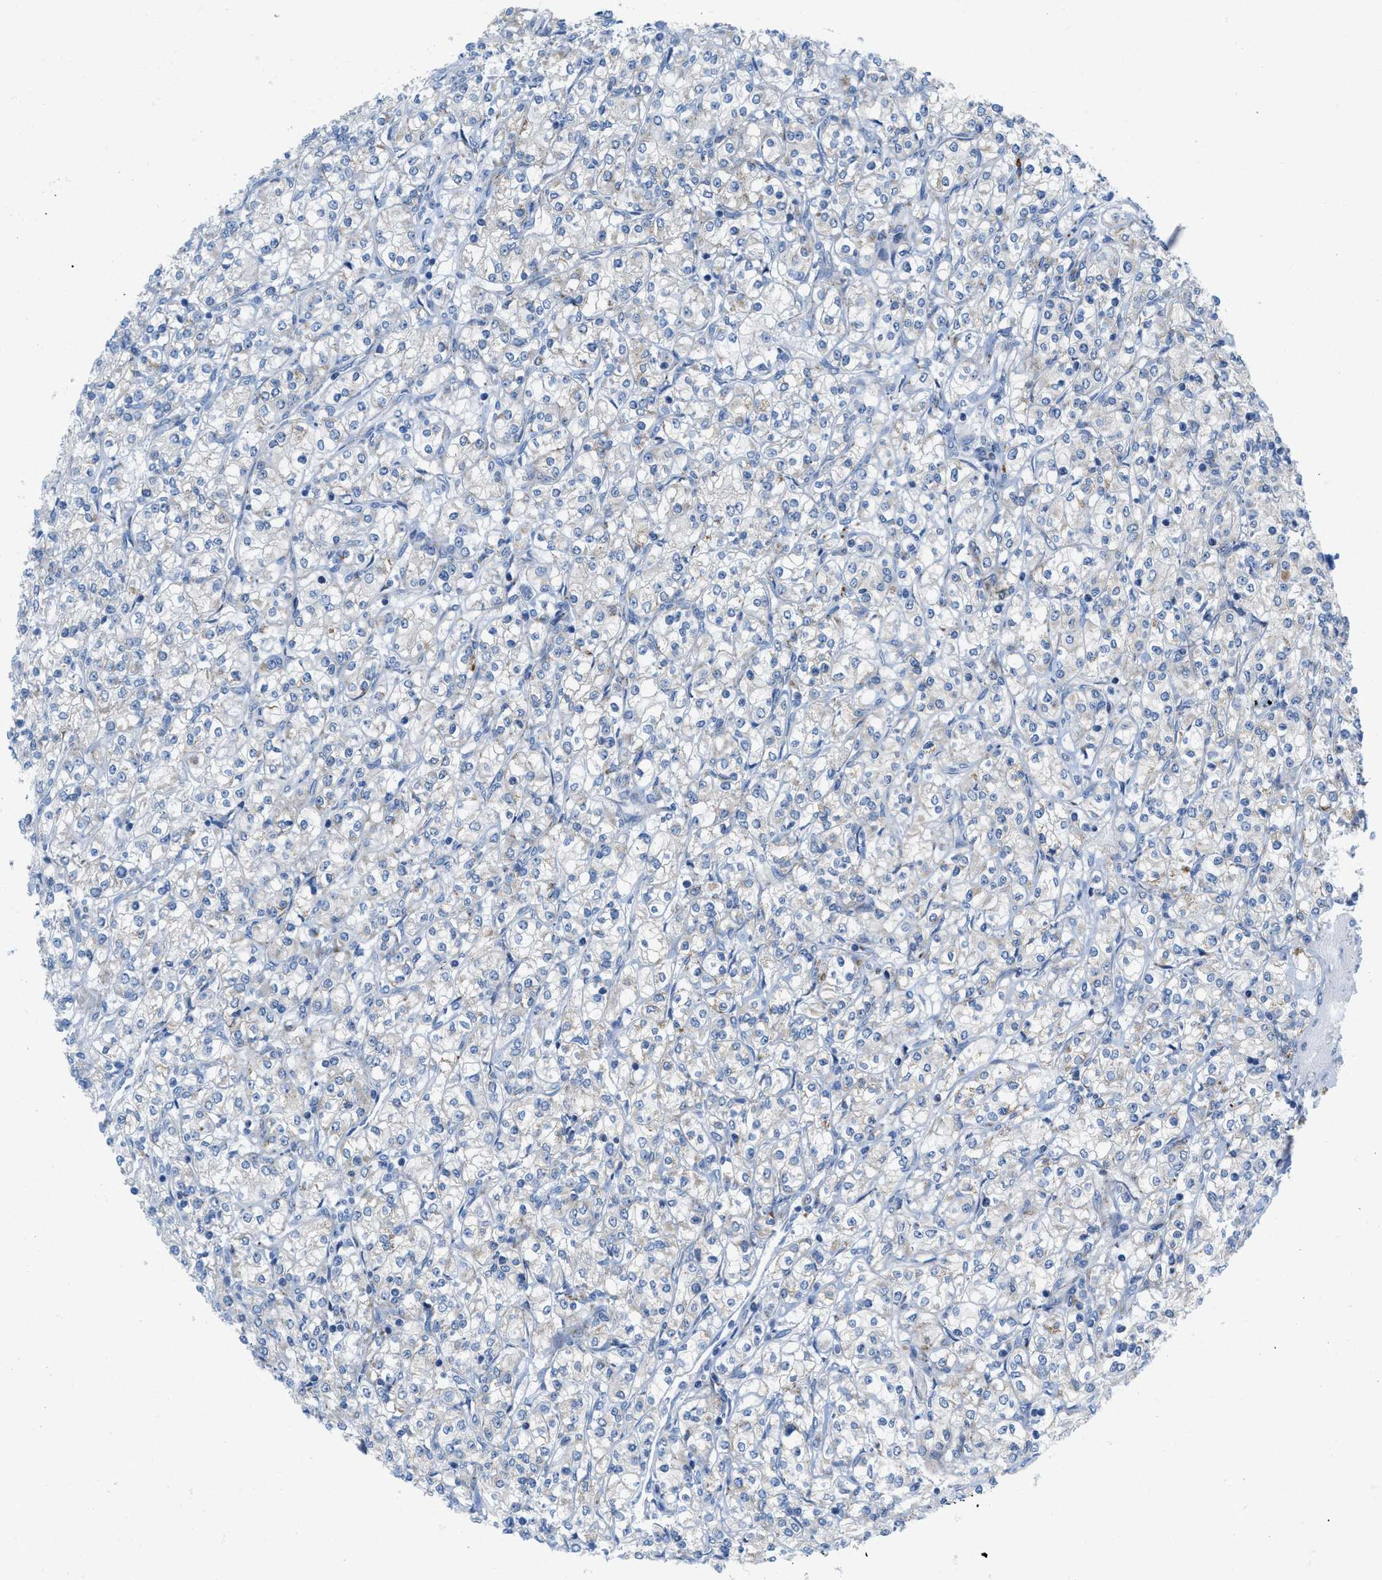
{"staining": {"intensity": "negative", "quantity": "none", "location": "none"}, "tissue": "renal cancer", "cell_type": "Tumor cells", "image_type": "cancer", "snomed": [{"axis": "morphology", "description": "Adenocarcinoma, NOS"}, {"axis": "topography", "description": "Kidney"}], "caption": "The photomicrograph exhibits no staining of tumor cells in renal cancer.", "gene": "RBBP9", "patient": {"sex": "male", "age": 77}}